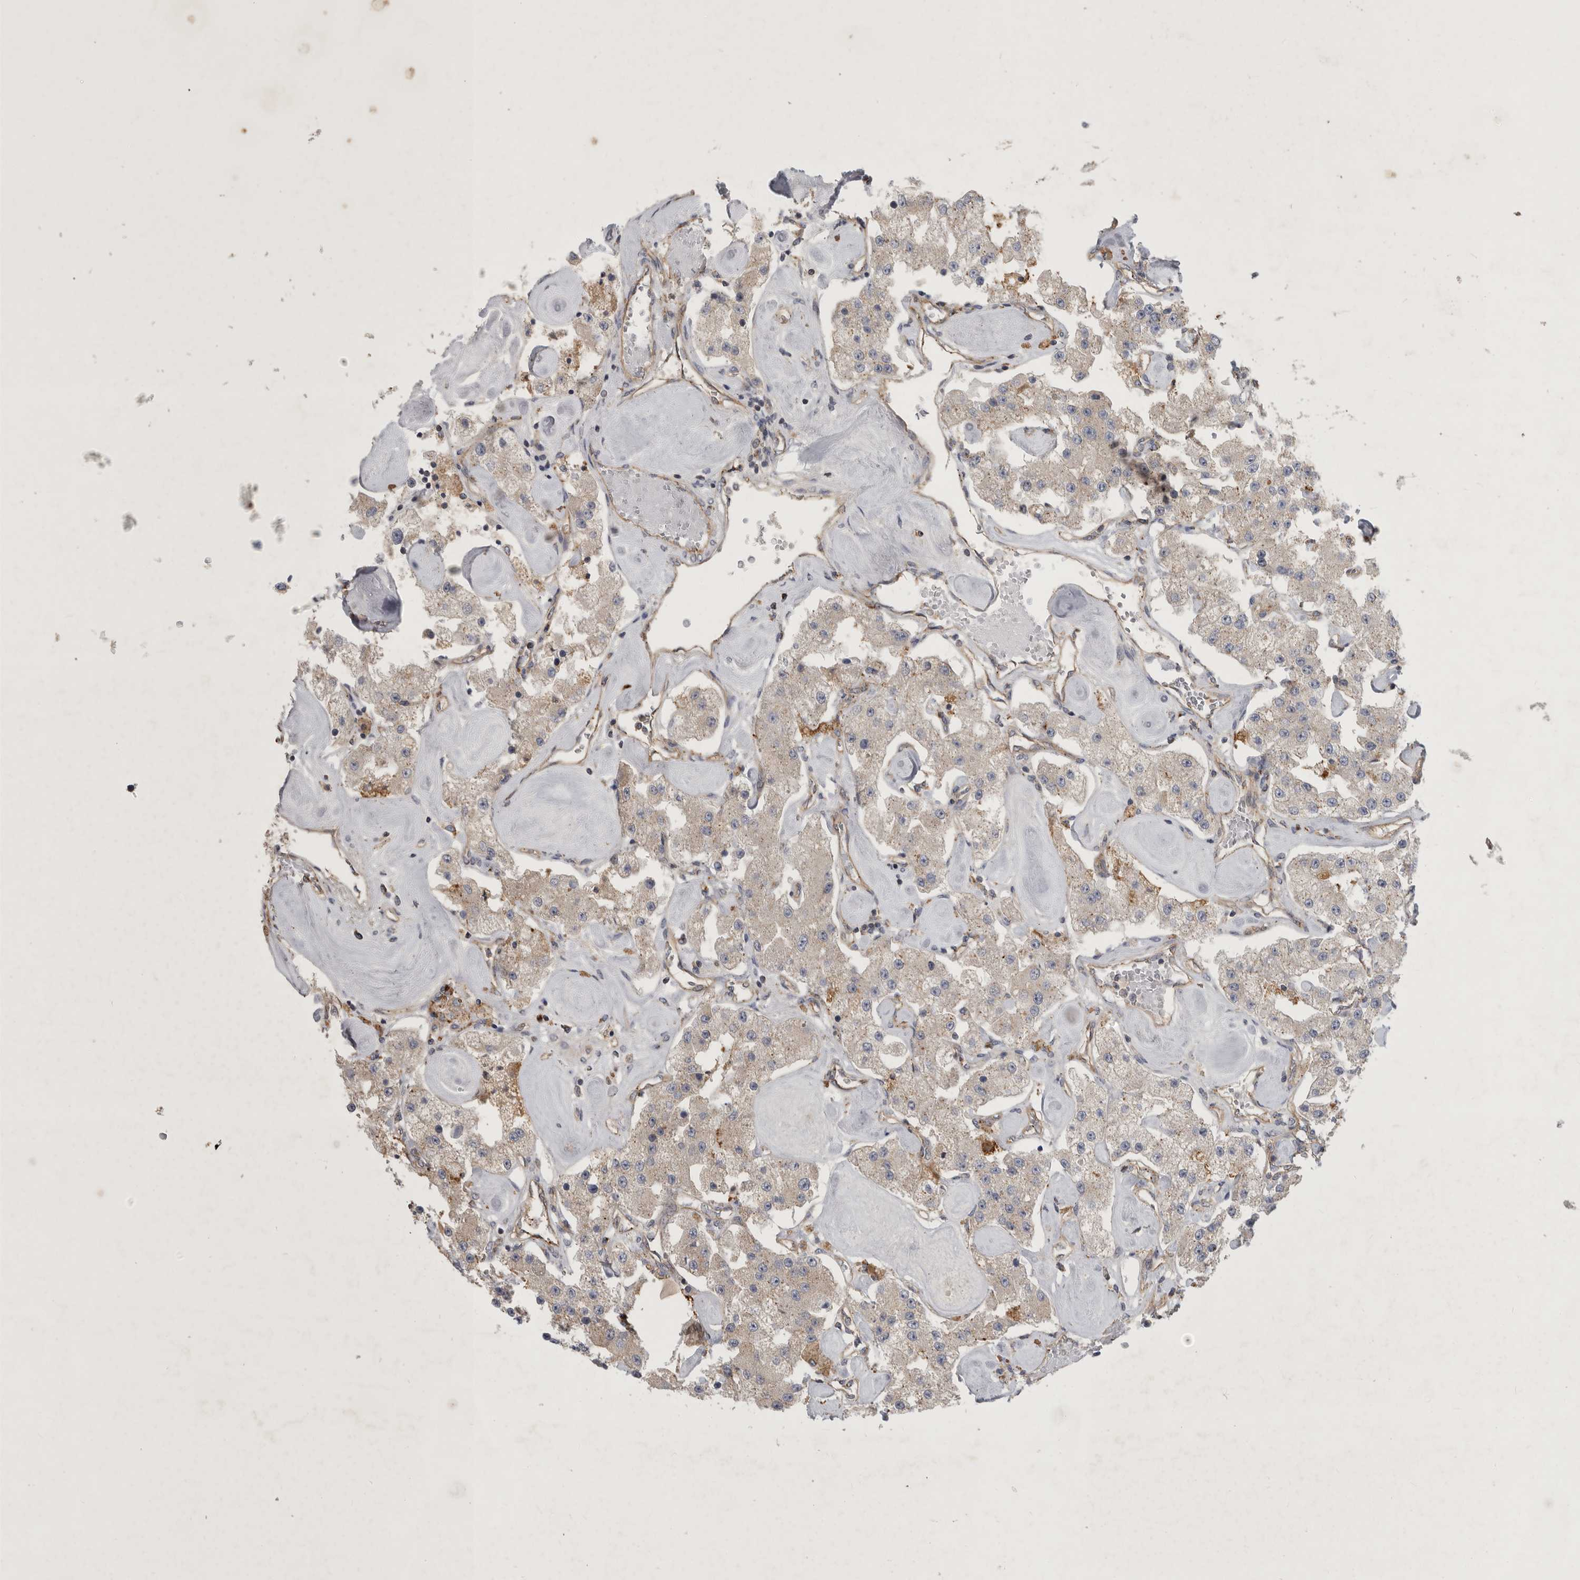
{"staining": {"intensity": "weak", "quantity": ">75%", "location": "cytoplasmic/membranous"}, "tissue": "carcinoid", "cell_type": "Tumor cells", "image_type": "cancer", "snomed": [{"axis": "morphology", "description": "Carcinoid, malignant, NOS"}, {"axis": "topography", "description": "Pancreas"}], "caption": "Human carcinoid stained for a protein (brown) reveals weak cytoplasmic/membranous positive expression in about >75% of tumor cells.", "gene": "MLPH", "patient": {"sex": "male", "age": 41}}